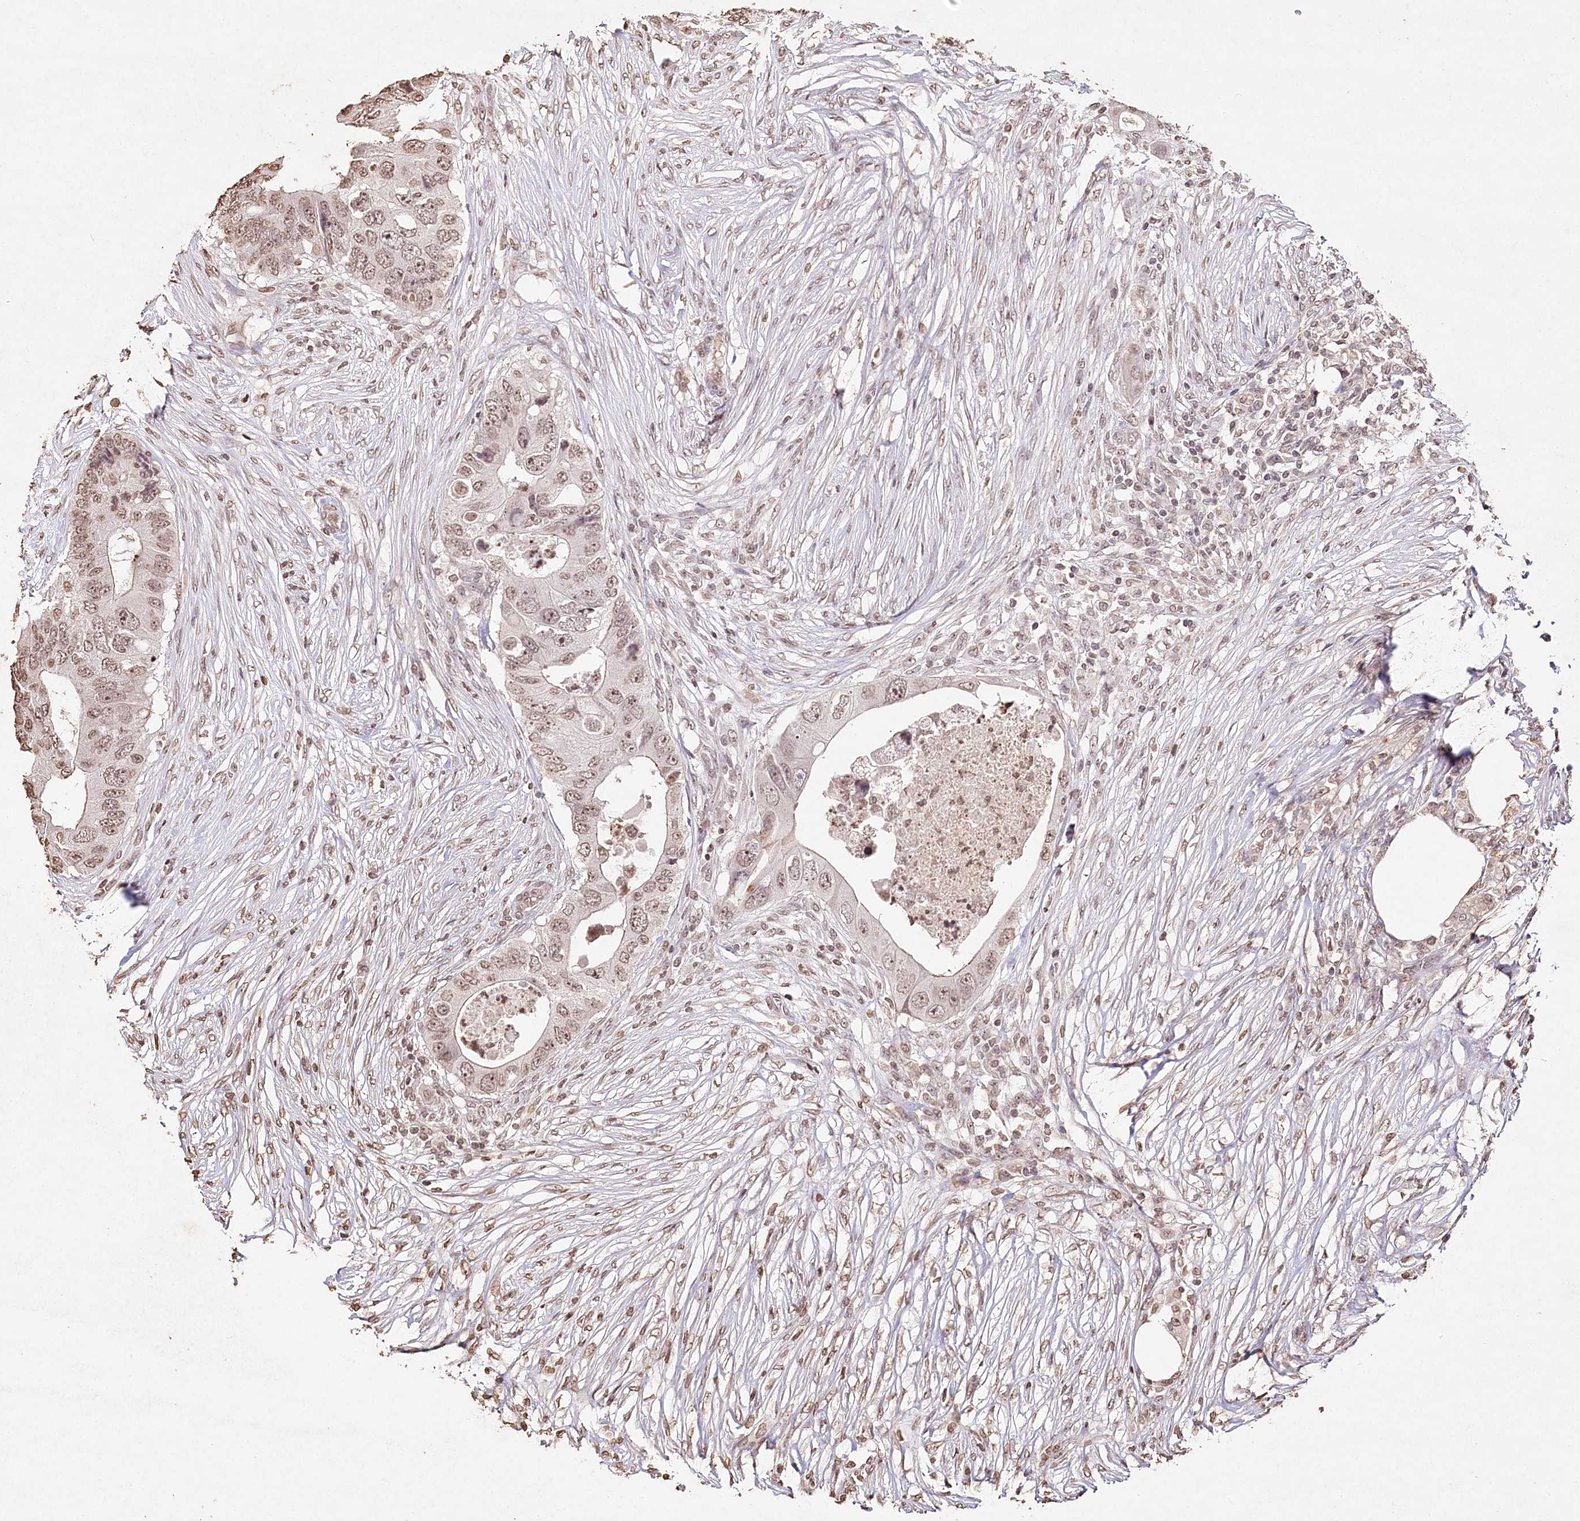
{"staining": {"intensity": "moderate", "quantity": ">75%", "location": "nuclear"}, "tissue": "colorectal cancer", "cell_type": "Tumor cells", "image_type": "cancer", "snomed": [{"axis": "morphology", "description": "Adenocarcinoma, NOS"}, {"axis": "topography", "description": "Colon"}], "caption": "Brown immunohistochemical staining in human colorectal cancer (adenocarcinoma) exhibits moderate nuclear positivity in approximately >75% of tumor cells.", "gene": "DMXL1", "patient": {"sex": "male", "age": 71}}